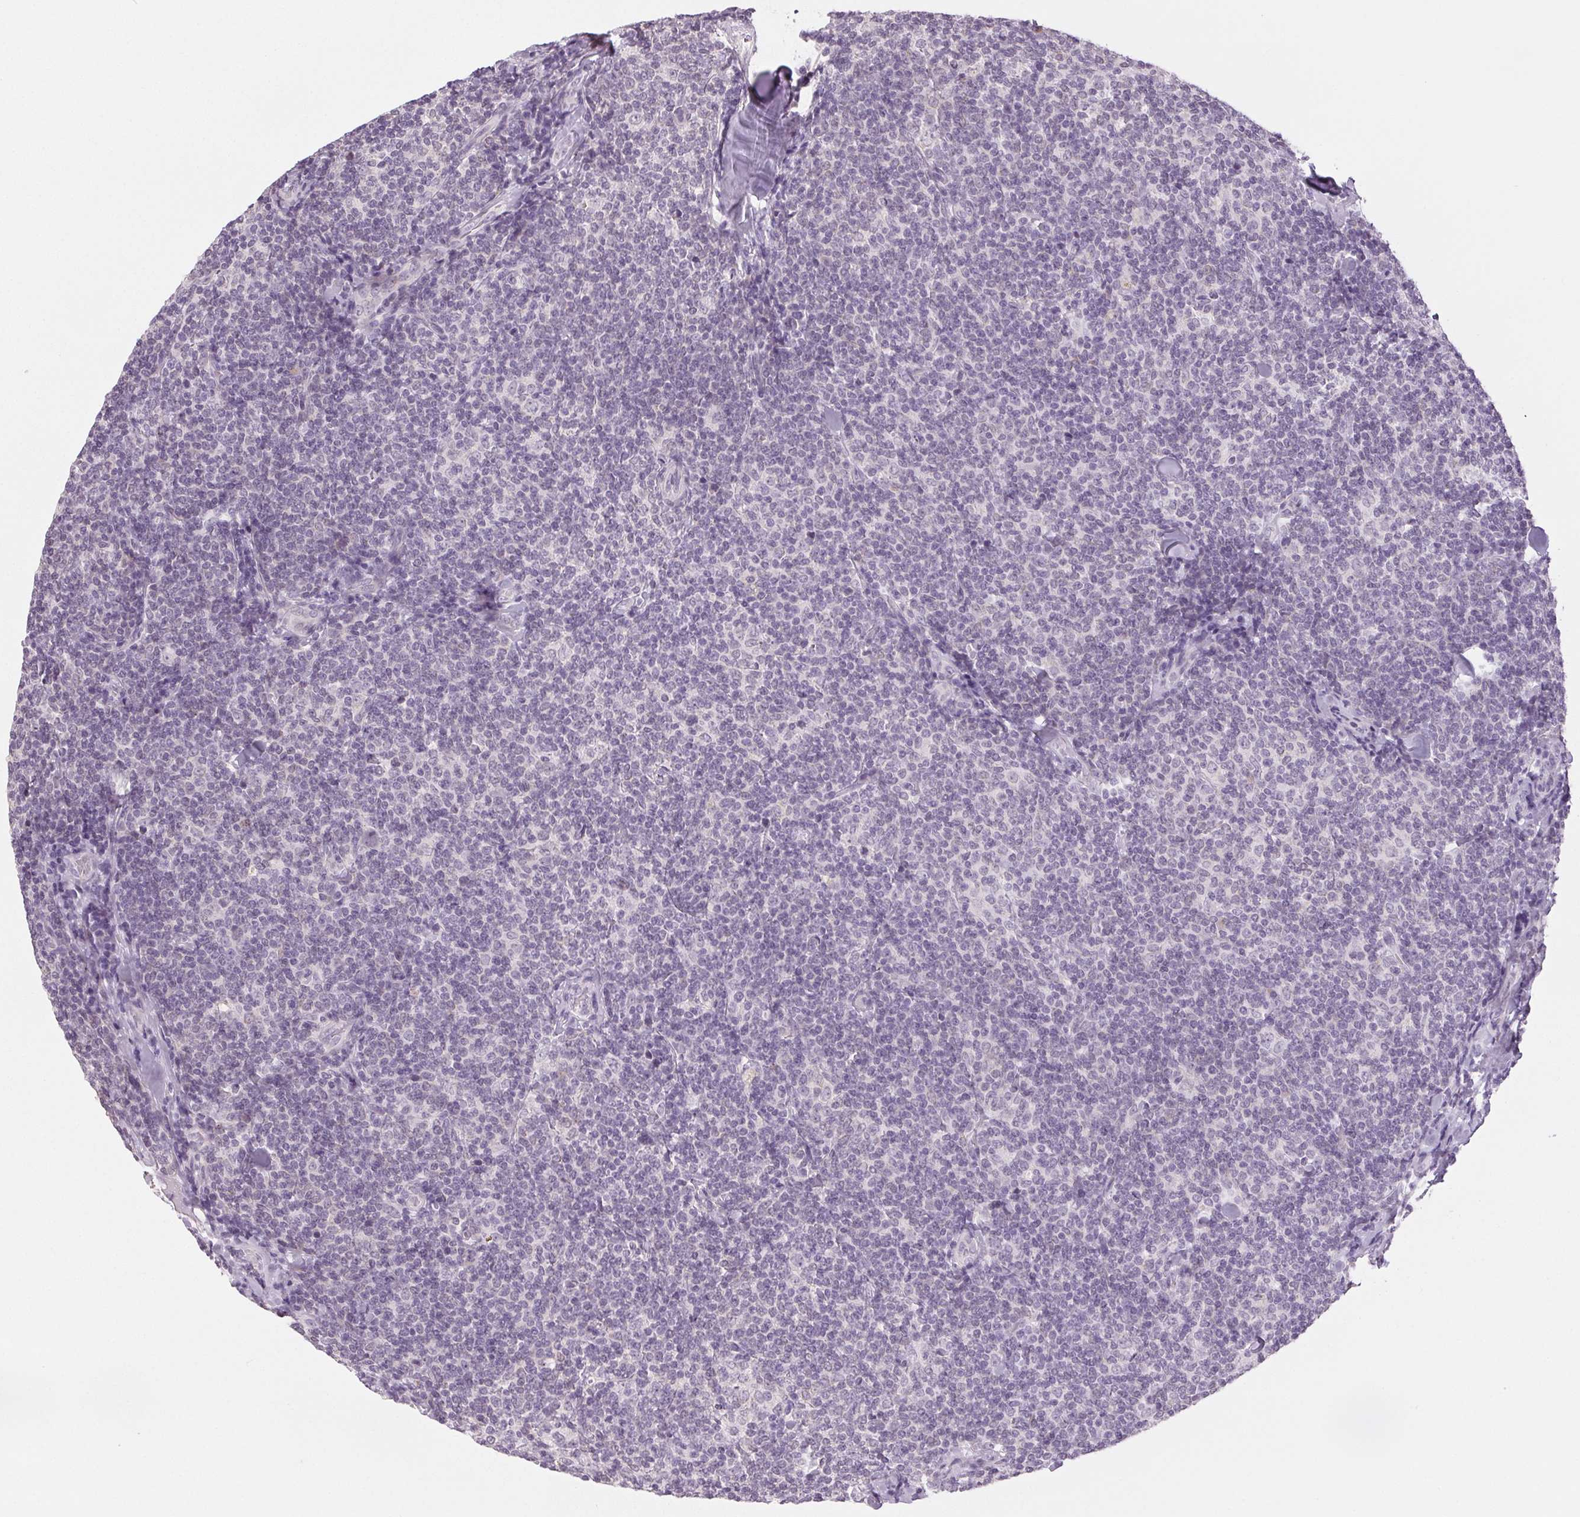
{"staining": {"intensity": "negative", "quantity": "none", "location": "none"}, "tissue": "lymphoma", "cell_type": "Tumor cells", "image_type": "cancer", "snomed": [{"axis": "morphology", "description": "Malignant lymphoma, non-Hodgkin's type, Low grade"}, {"axis": "topography", "description": "Lymph node"}], "caption": "High power microscopy image of an immunohistochemistry (IHC) histopathology image of lymphoma, revealing no significant expression in tumor cells. The staining was performed using DAB to visualize the protein expression in brown, while the nuclei were stained in blue with hematoxylin (Magnification: 20x).", "gene": "DNAJC6", "patient": {"sex": "female", "age": 56}}